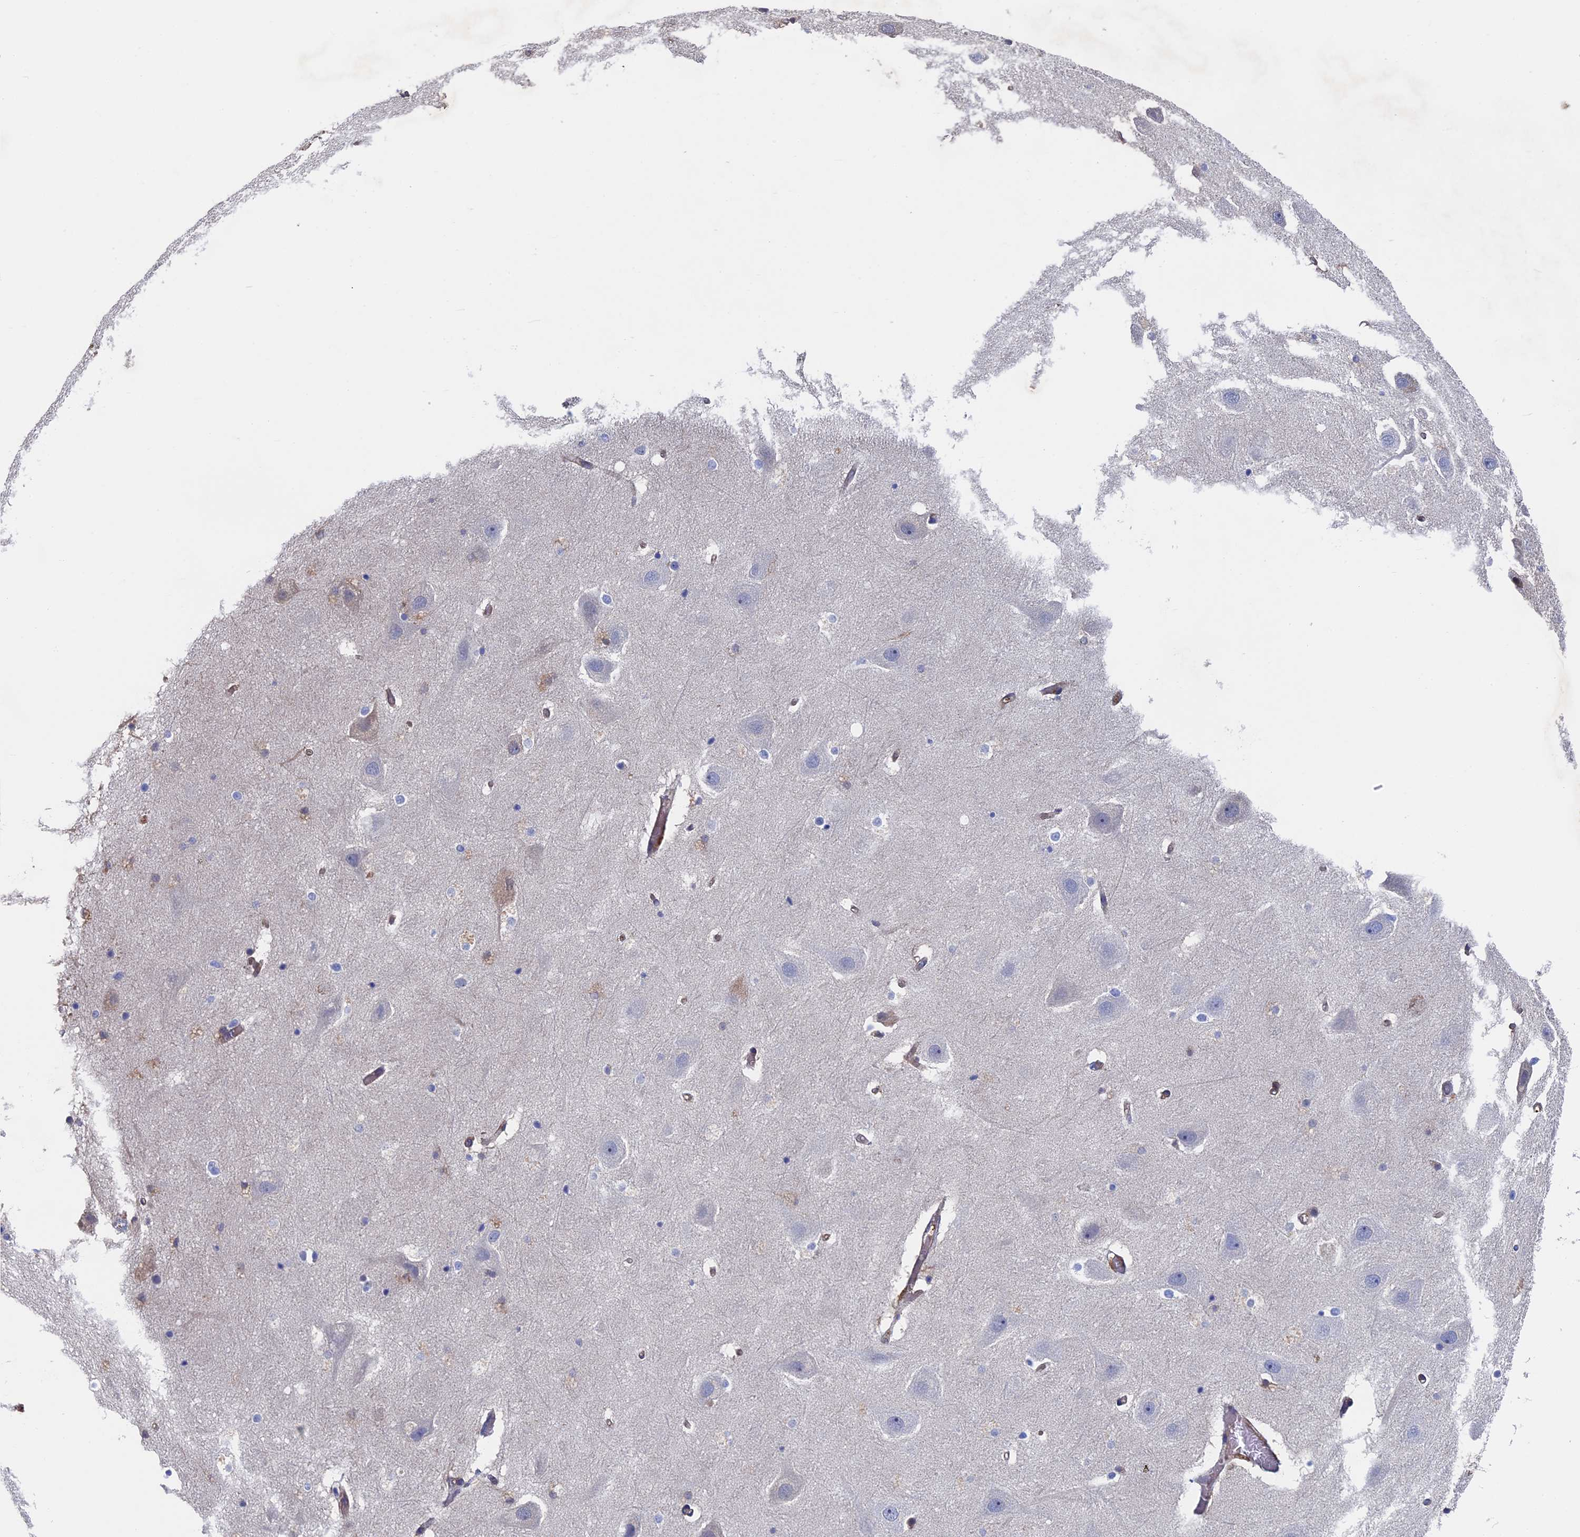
{"staining": {"intensity": "negative", "quantity": "none", "location": "none"}, "tissue": "hippocampus", "cell_type": "Glial cells", "image_type": "normal", "snomed": [{"axis": "morphology", "description": "Normal tissue, NOS"}, {"axis": "topography", "description": "Hippocampus"}], "caption": "IHC micrograph of unremarkable human hippocampus stained for a protein (brown), which reveals no expression in glial cells.", "gene": "RPUSD1", "patient": {"sex": "female", "age": 52}}